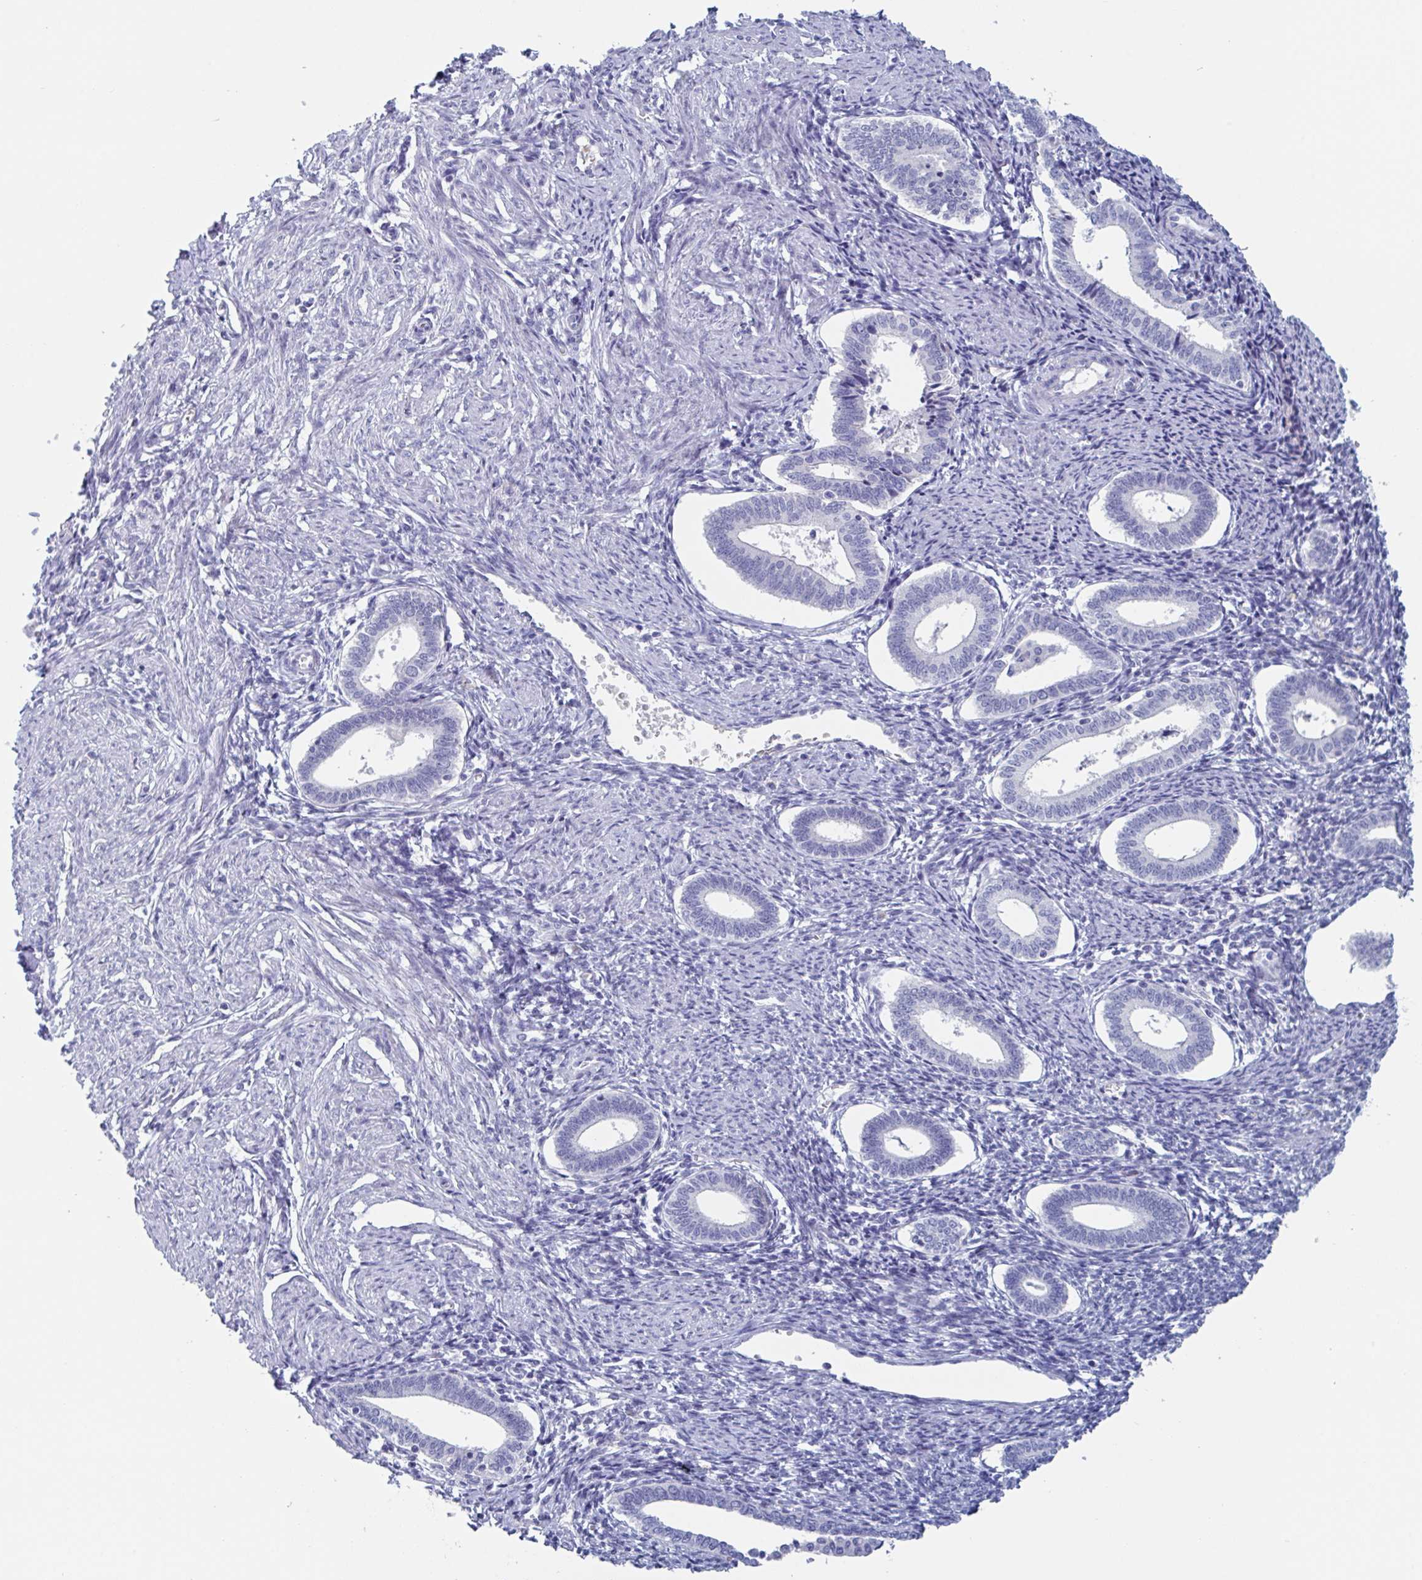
{"staining": {"intensity": "negative", "quantity": "none", "location": "none"}, "tissue": "endometrium", "cell_type": "Cells in endometrial stroma", "image_type": "normal", "snomed": [{"axis": "morphology", "description": "Normal tissue, NOS"}, {"axis": "topography", "description": "Endometrium"}], "caption": "Cells in endometrial stroma are negative for protein expression in unremarkable human endometrium. (DAB immunohistochemistry (IHC) with hematoxylin counter stain).", "gene": "NT5C3B", "patient": {"sex": "female", "age": 41}}